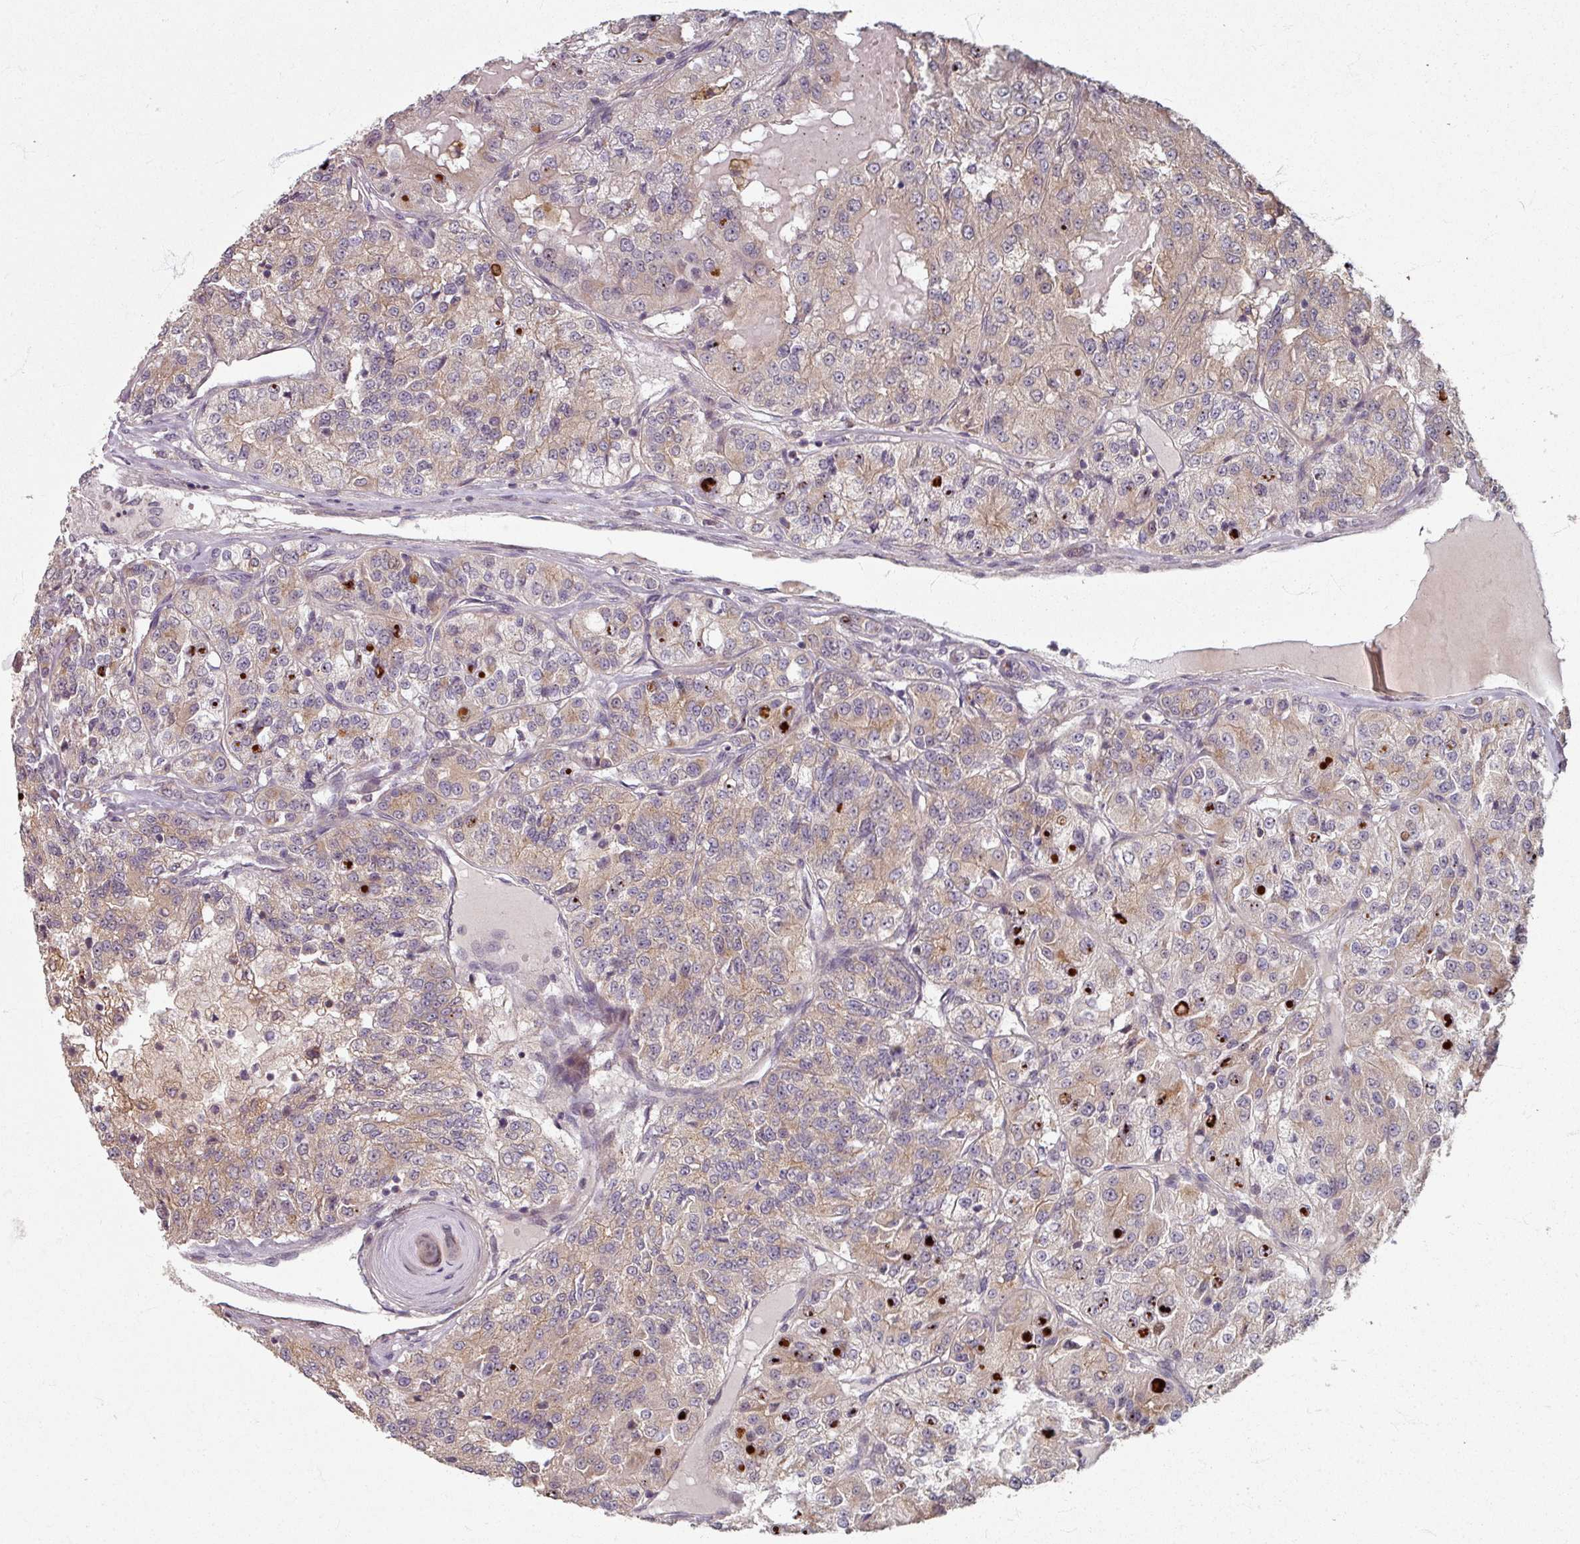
{"staining": {"intensity": "weak", "quantity": "25%-75%", "location": "cytoplasmic/membranous"}, "tissue": "renal cancer", "cell_type": "Tumor cells", "image_type": "cancer", "snomed": [{"axis": "morphology", "description": "Adenocarcinoma, NOS"}, {"axis": "topography", "description": "Kidney"}], "caption": "Human renal cancer stained with a brown dye demonstrates weak cytoplasmic/membranous positive expression in about 25%-75% of tumor cells.", "gene": "STAM", "patient": {"sex": "female", "age": 63}}